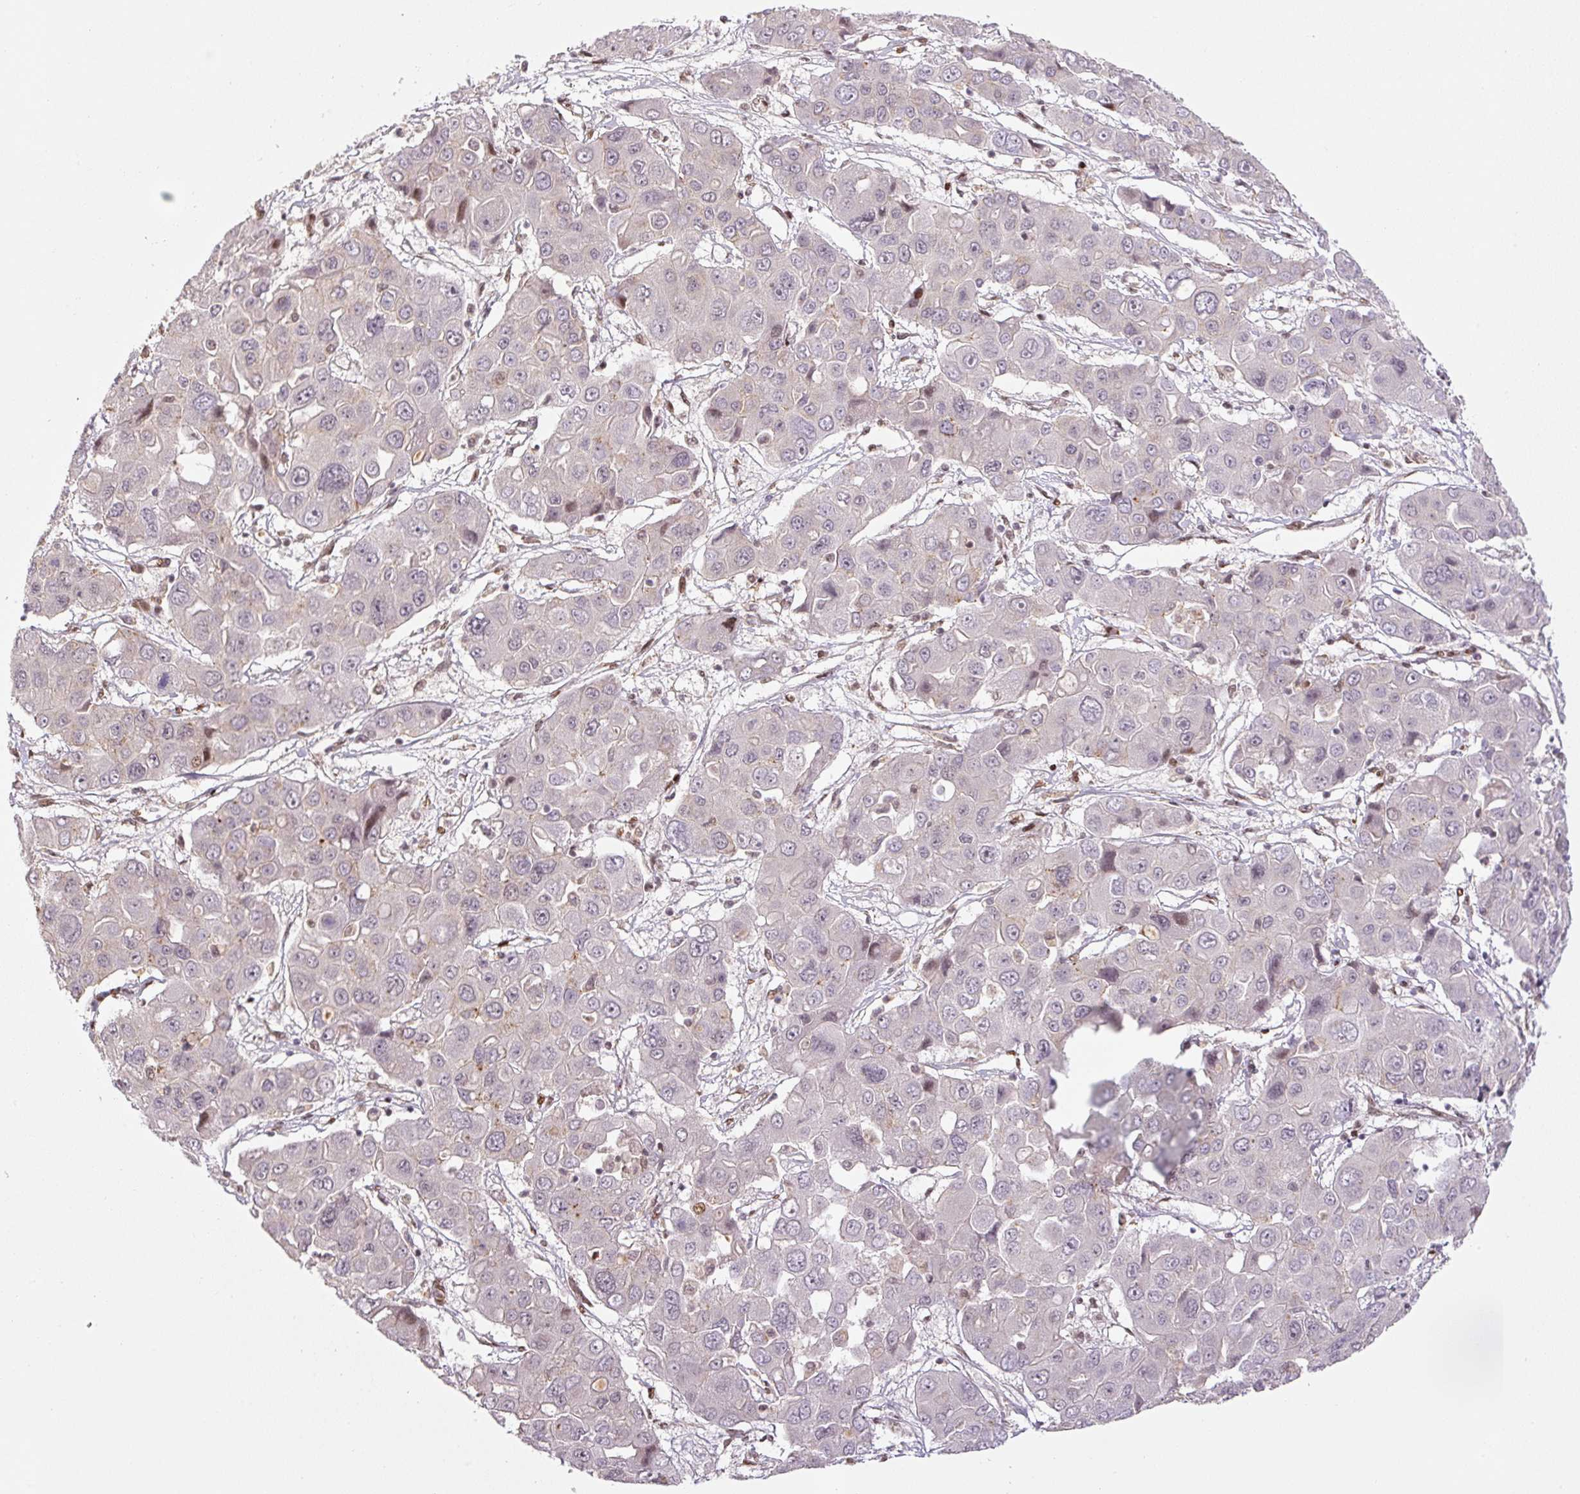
{"staining": {"intensity": "negative", "quantity": "none", "location": "none"}, "tissue": "liver cancer", "cell_type": "Tumor cells", "image_type": "cancer", "snomed": [{"axis": "morphology", "description": "Cholangiocarcinoma"}, {"axis": "topography", "description": "Liver"}], "caption": "There is no significant staining in tumor cells of liver cancer (cholangiocarcinoma).", "gene": "PYDC2", "patient": {"sex": "male", "age": 67}}